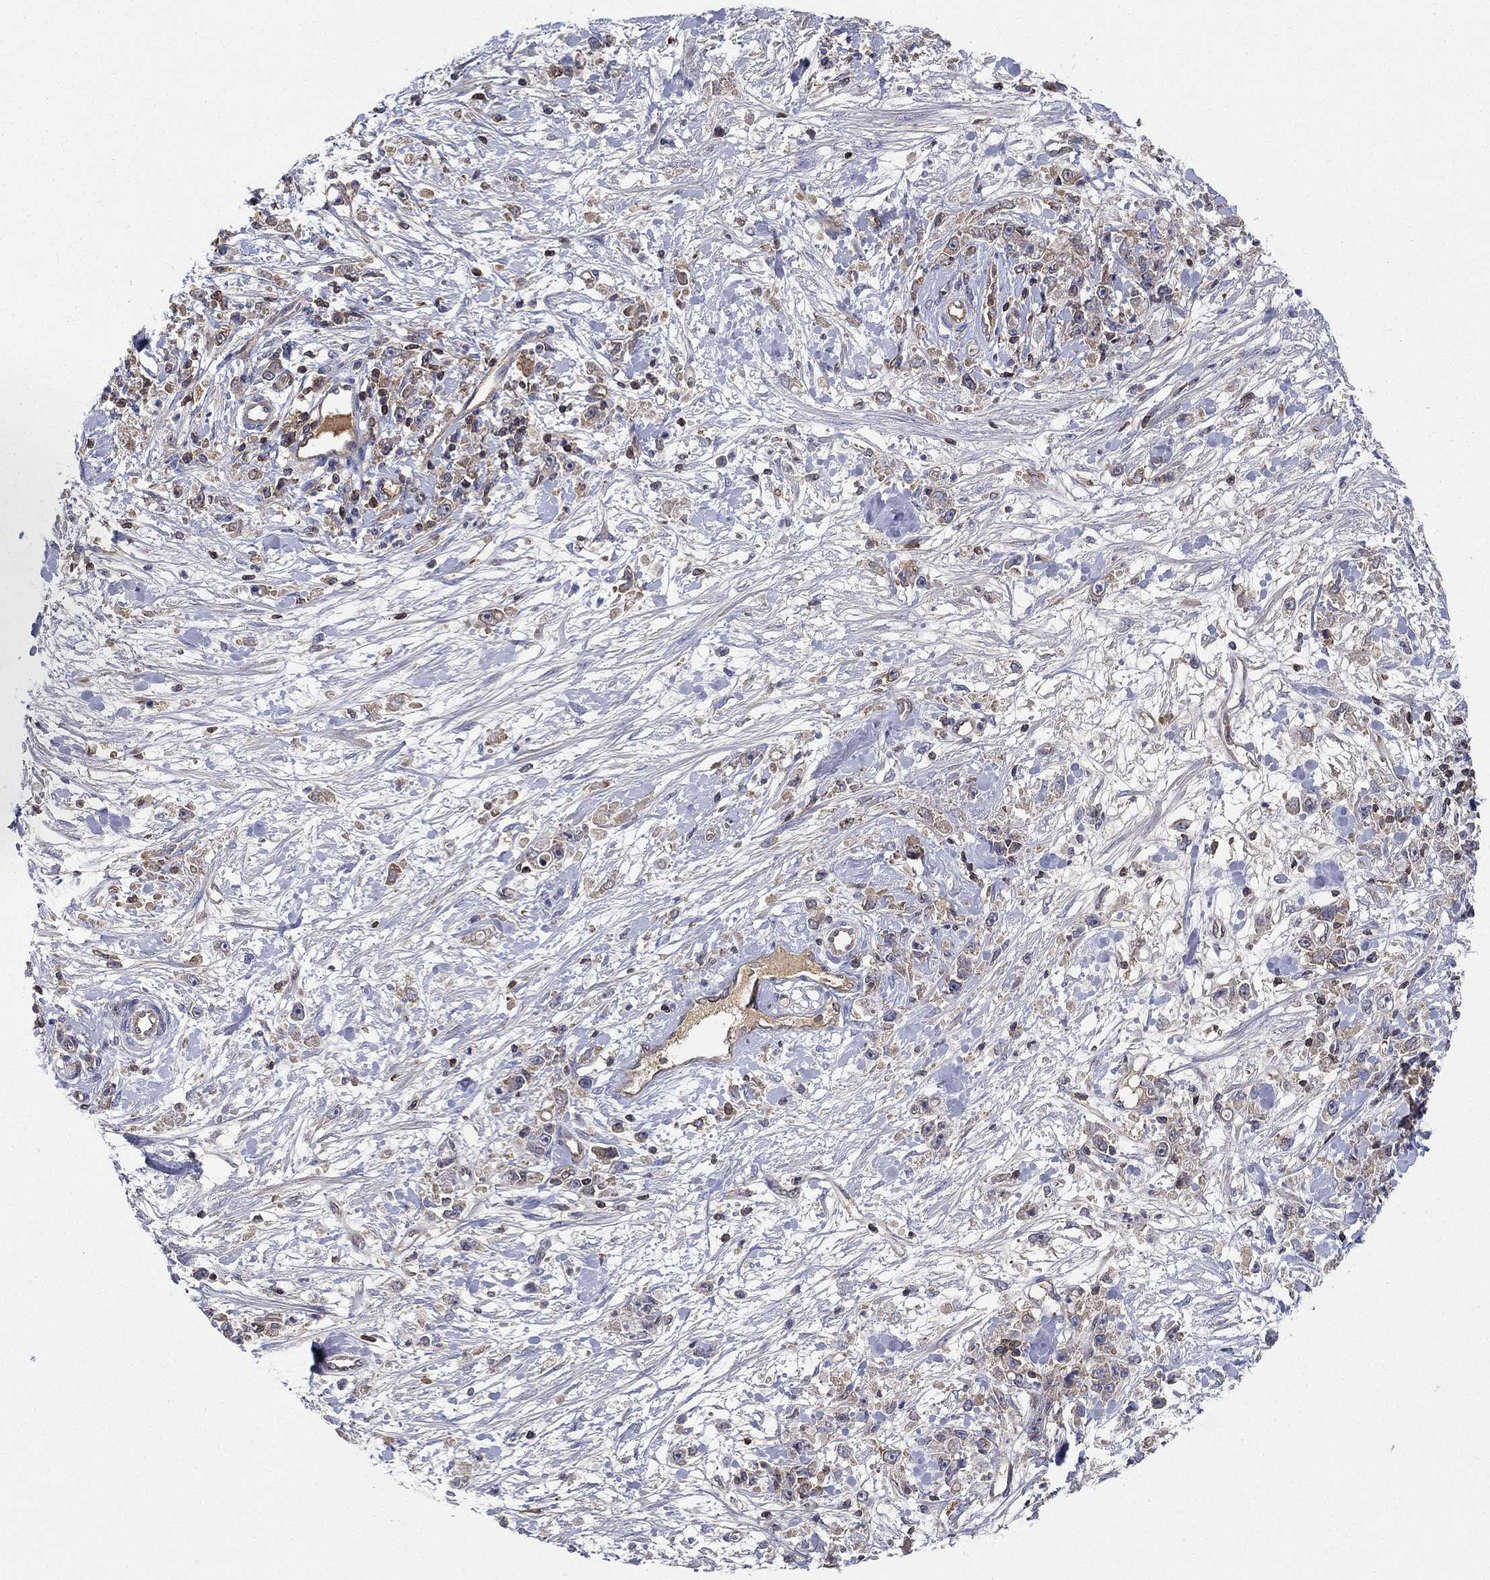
{"staining": {"intensity": "weak", "quantity": ">75%", "location": "cytoplasmic/membranous"}, "tissue": "stomach cancer", "cell_type": "Tumor cells", "image_type": "cancer", "snomed": [{"axis": "morphology", "description": "Adenocarcinoma, NOS"}, {"axis": "topography", "description": "Stomach"}], "caption": "An IHC histopathology image of tumor tissue is shown. Protein staining in brown highlights weak cytoplasmic/membranous positivity in adenocarcinoma (stomach) within tumor cells.", "gene": "AGFG2", "patient": {"sex": "female", "age": 59}}